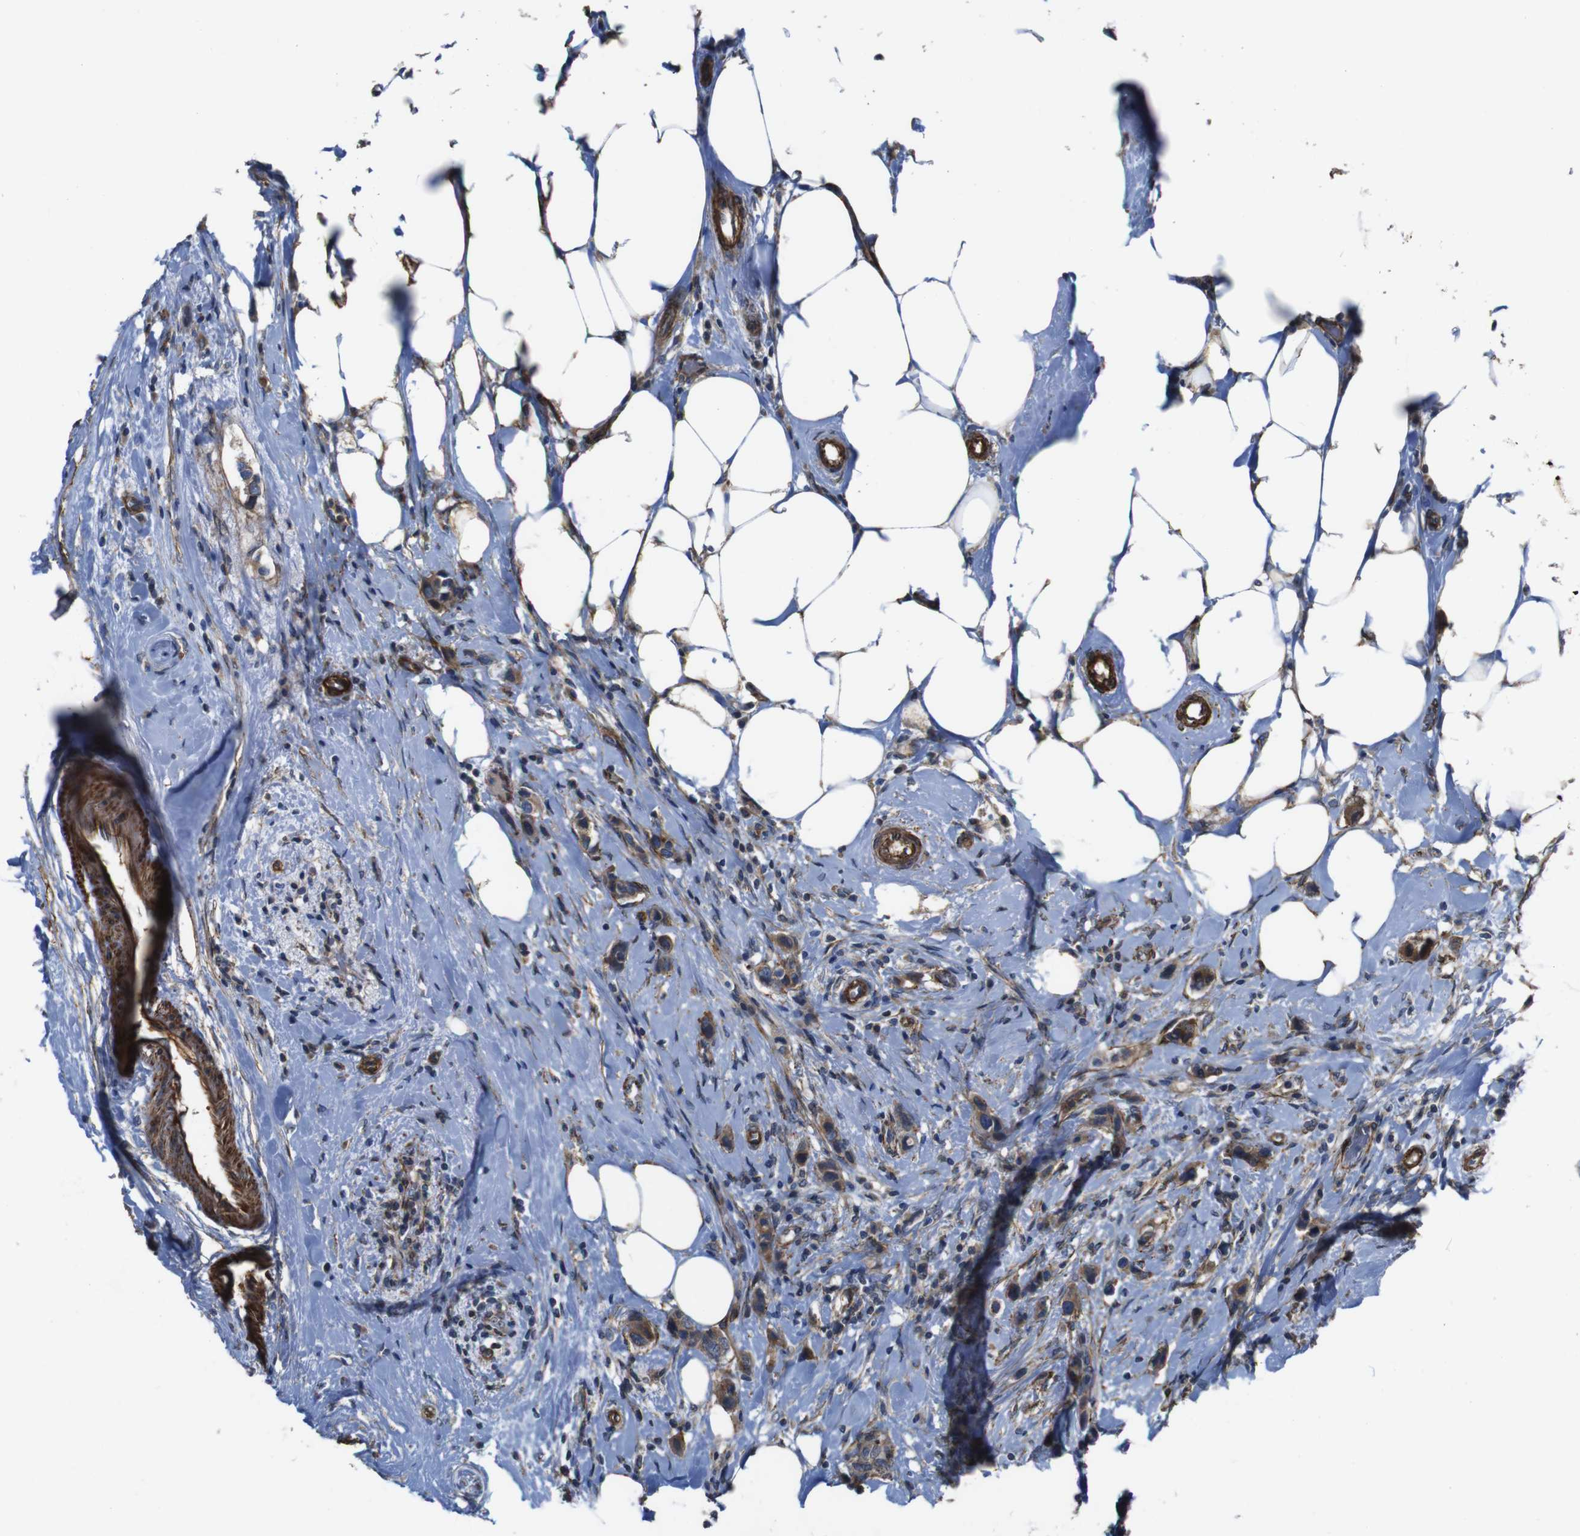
{"staining": {"intensity": "weak", "quantity": ">75%", "location": "cytoplasmic/membranous"}, "tissue": "breast cancer", "cell_type": "Tumor cells", "image_type": "cancer", "snomed": [{"axis": "morphology", "description": "Normal tissue, NOS"}, {"axis": "morphology", "description": "Duct carcinoma"}, {"axis": "topography", "description": "Breast"}], "caption": "A photomicrograph of breast infiltrating ductal carcinoma stained for a protein demonstrates weak cytoplasmic/membranous brown staining in tumor cells.", "gene": "GGT7", "patient": {"sex": "female", "age": 50}}